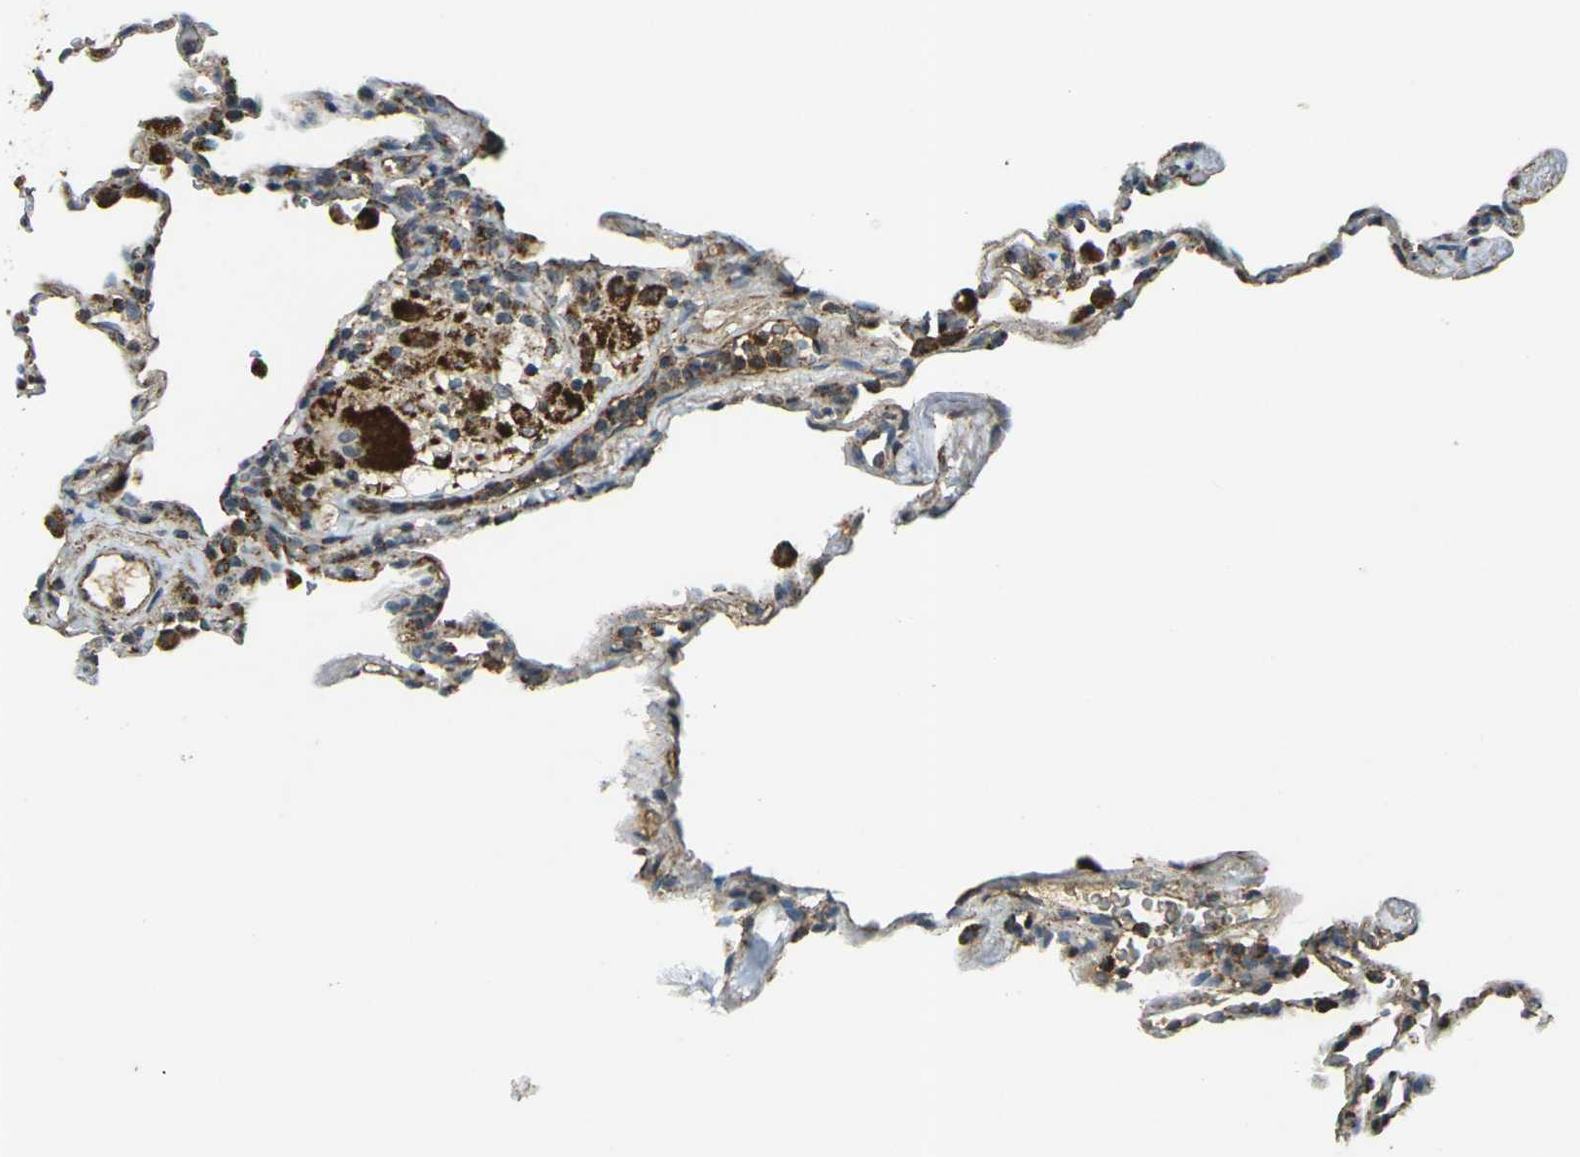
{"staining": {"intensity": "moderate", "quantity": ">75%", "location": "cytoplasmic/membranous"}, "tissue": "lung", "cell_type": "Alveolar cells", "image_type": "normal", "snomed": [{"axis": "morphology", "description": "Normal tissue, NOS"}, {"axis": "topography", "description": "Lung"}], "caption": "Protein expression analysis of unremarkable human lung reveals moderate cytoplasmic/membranous expression in about >75% of alveolar cells. The staining is performed using DAB brown chromogen to label protein expression. The nuclei are counter-stained blue using hematoxylin.", "gene": "IGF1R", "patient": {"sex": "male", "age": 59}}